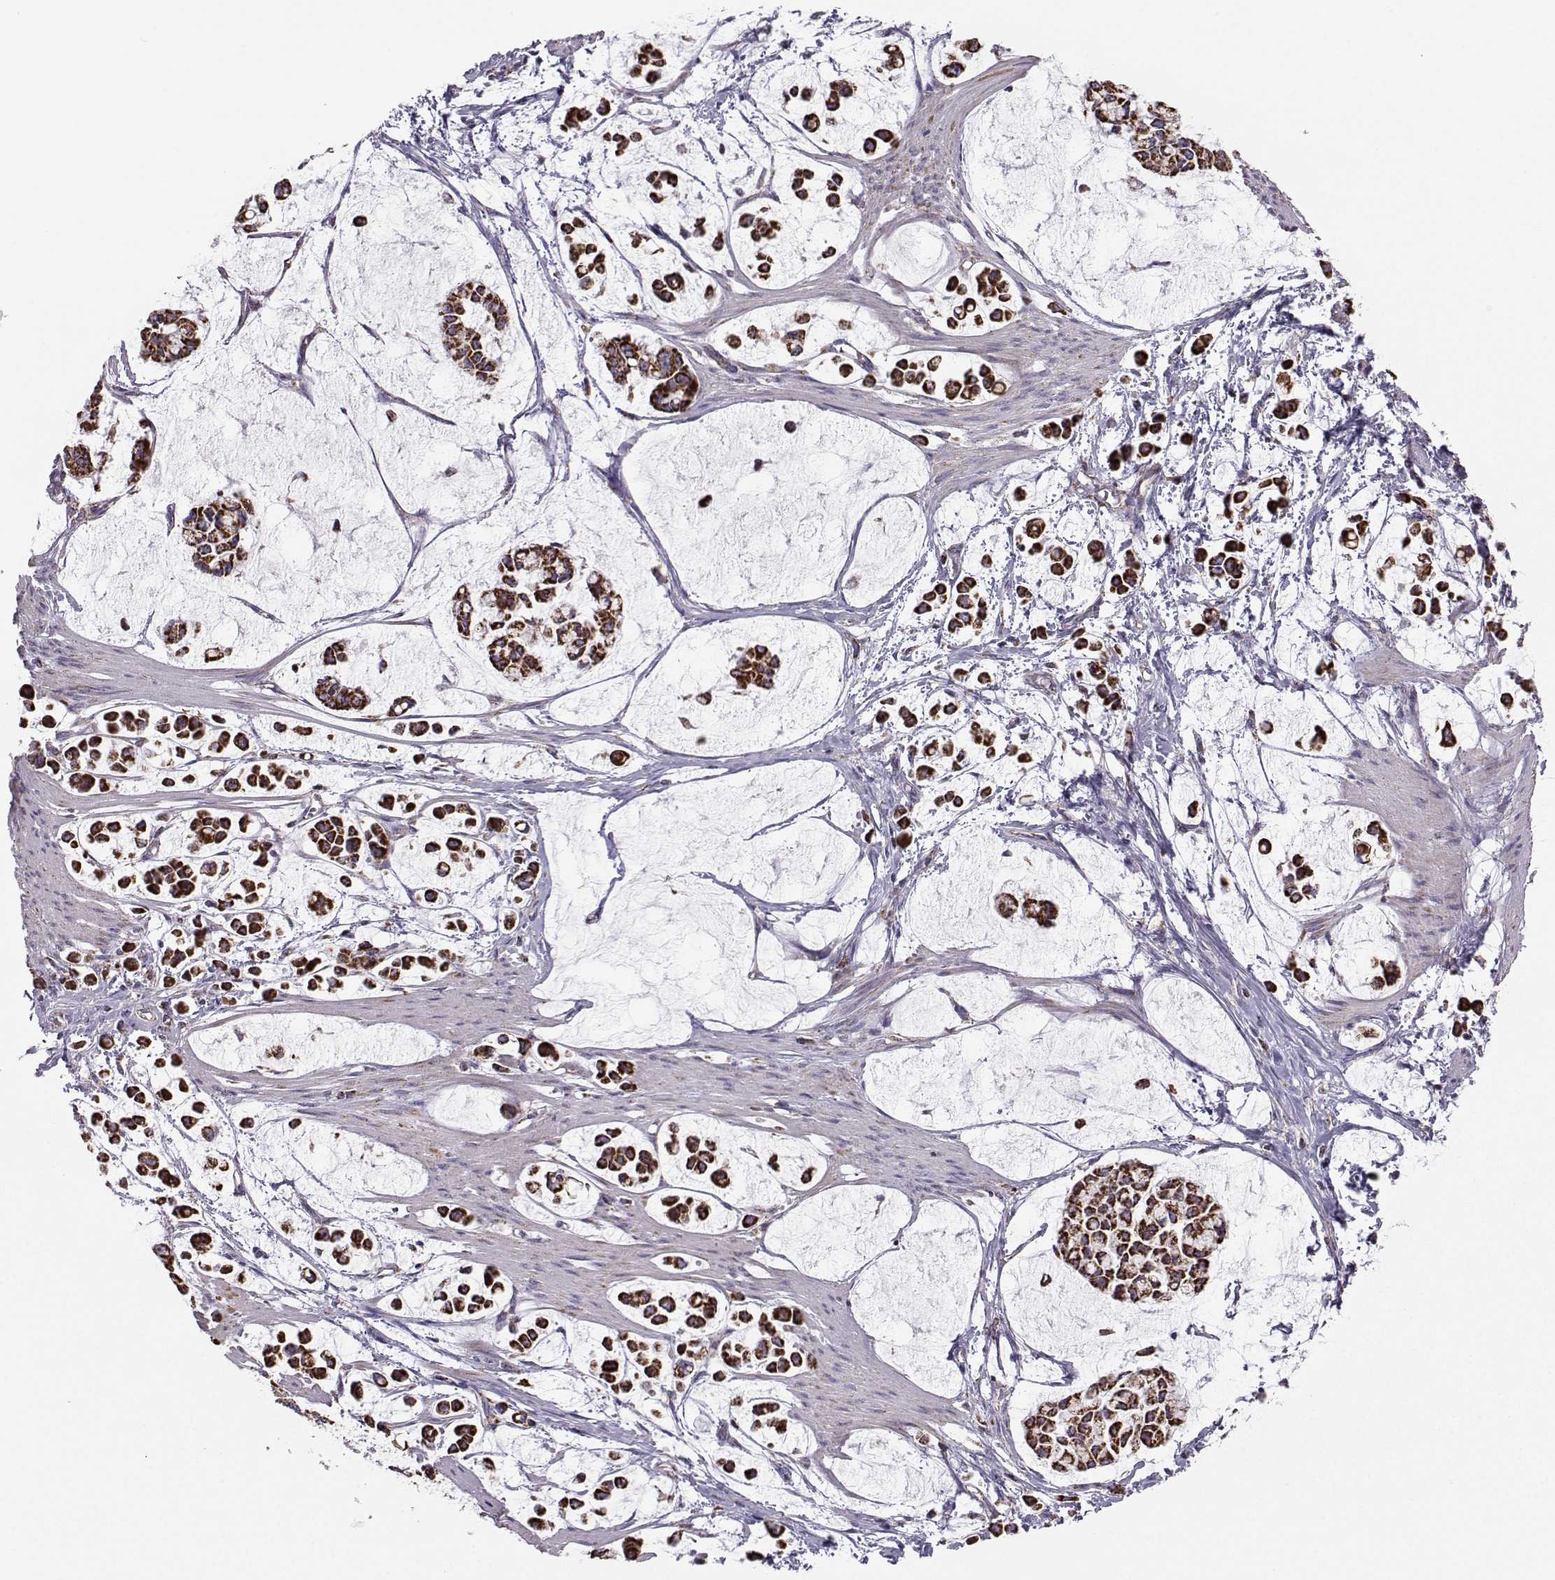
{"staining": {"intensity": "strong", "quantity": ">75%", "location": "cytoplasmic/membranous"}, "tissue": "stomach cancer", "cell_type": "Tumor cells", "image_type": "cancer", "snomed": [{"axis": "morphology", "description": "Adenocarcinoma, NOS"}, {"axis": "topography", "description": "Stomach"}], "caption": "Strong cytoplasmic/membranous expression for a protein is seen in approximately >75% of tumor cells of adenocarcinoma (stomach) using IHC.", "gene": "NECAB3", "patient": {"sex": "male", "age": 82}}